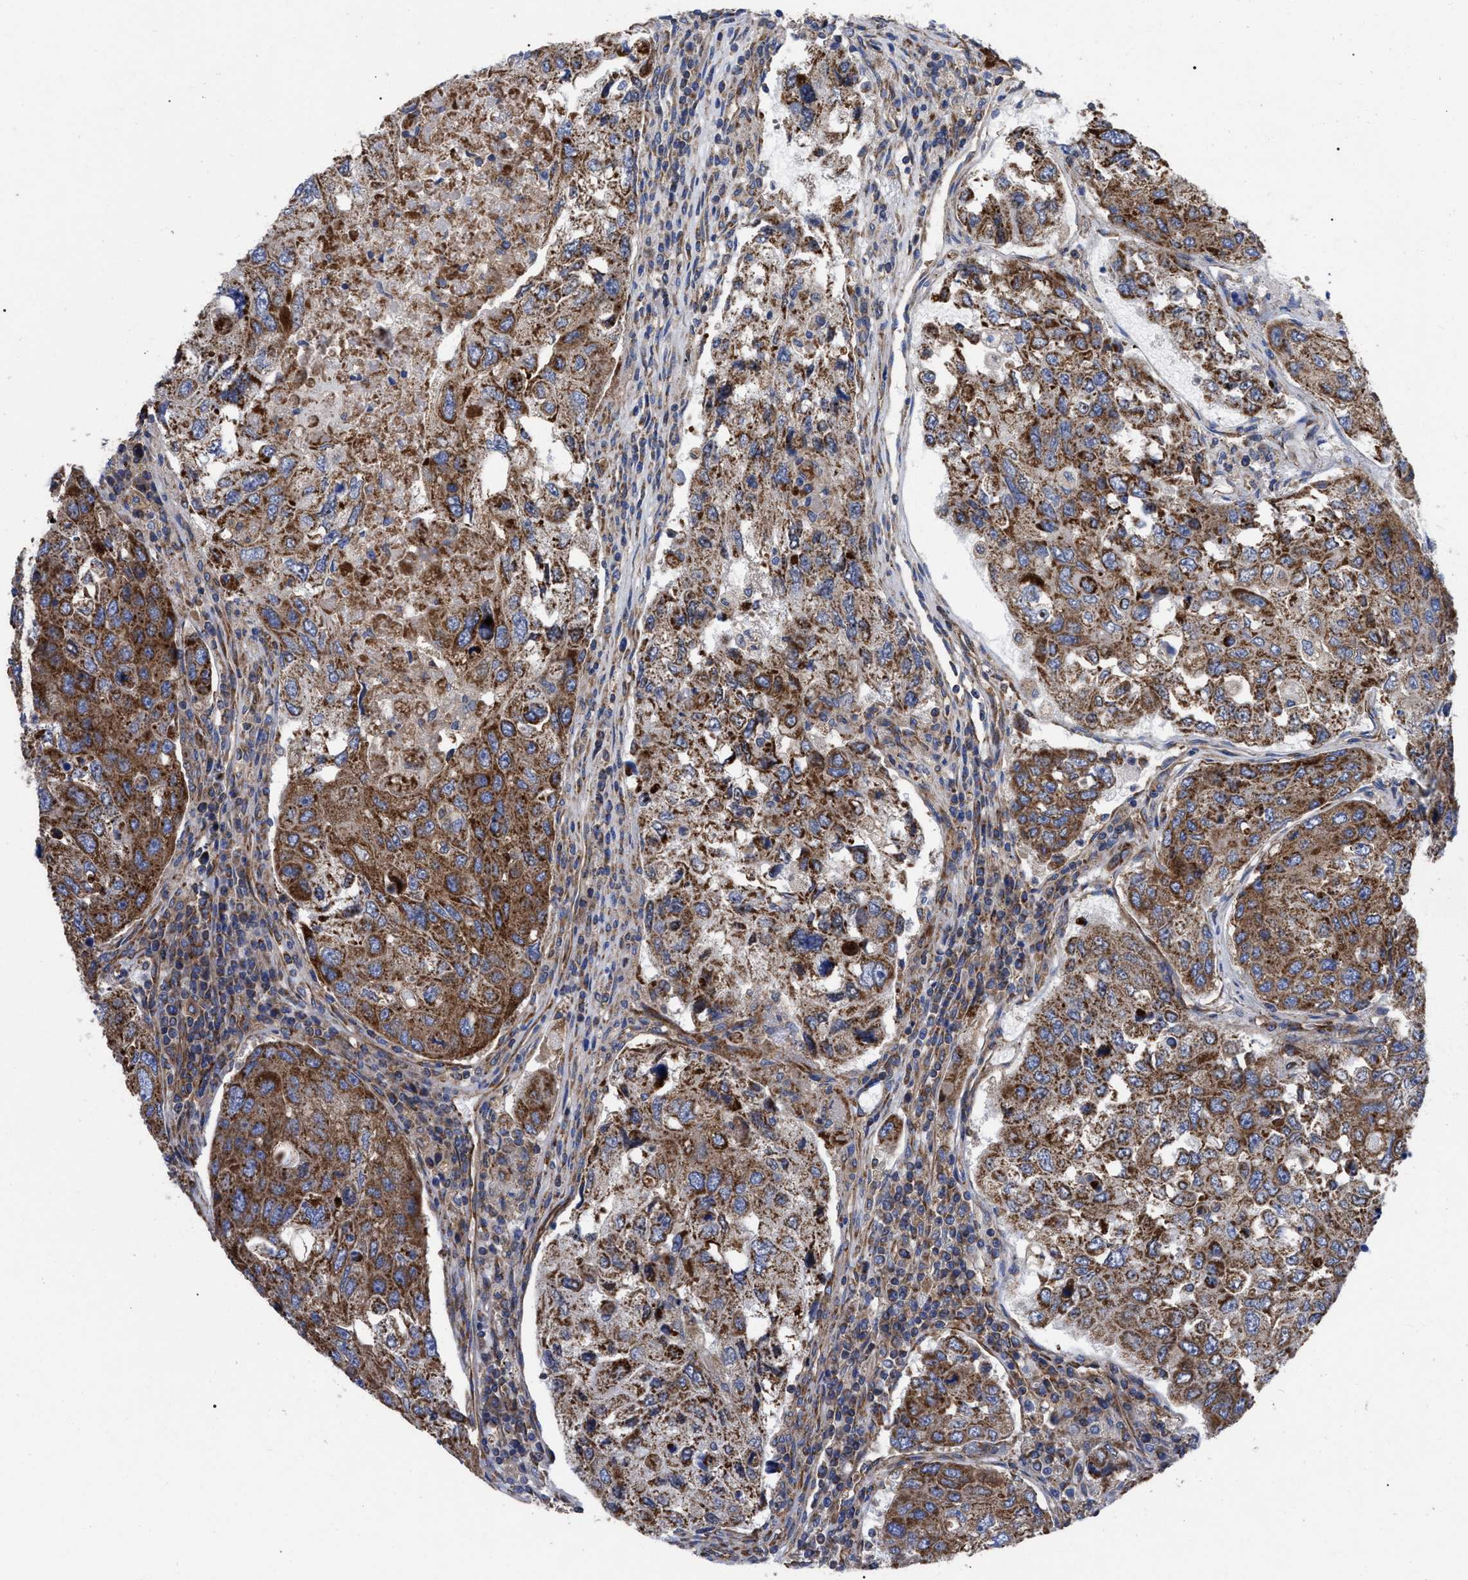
{"staining": {"intensity": "strong", "quantity": "25%-75%", "location": "cytoplasmic/membranous"}, "tissue": "urothelial cancer", "cell_type": "Tumor cells", "image_type": "cancer", "snomed": [{"axis": "morphology", "description": "Urothelial carcinoma, High grade"}, {"axis": "topography", "description": "Lymph node"}, {"axis": "topography", "description": "Urinary bladder"}], "caption": "A brown stain shows strong cytoplasmic/membranous expression of a protein in urothelial carcinoma (high-grade) tumor cells.", "gene": "FAM120A", "patient": {"sex": "male", "age": 51}}